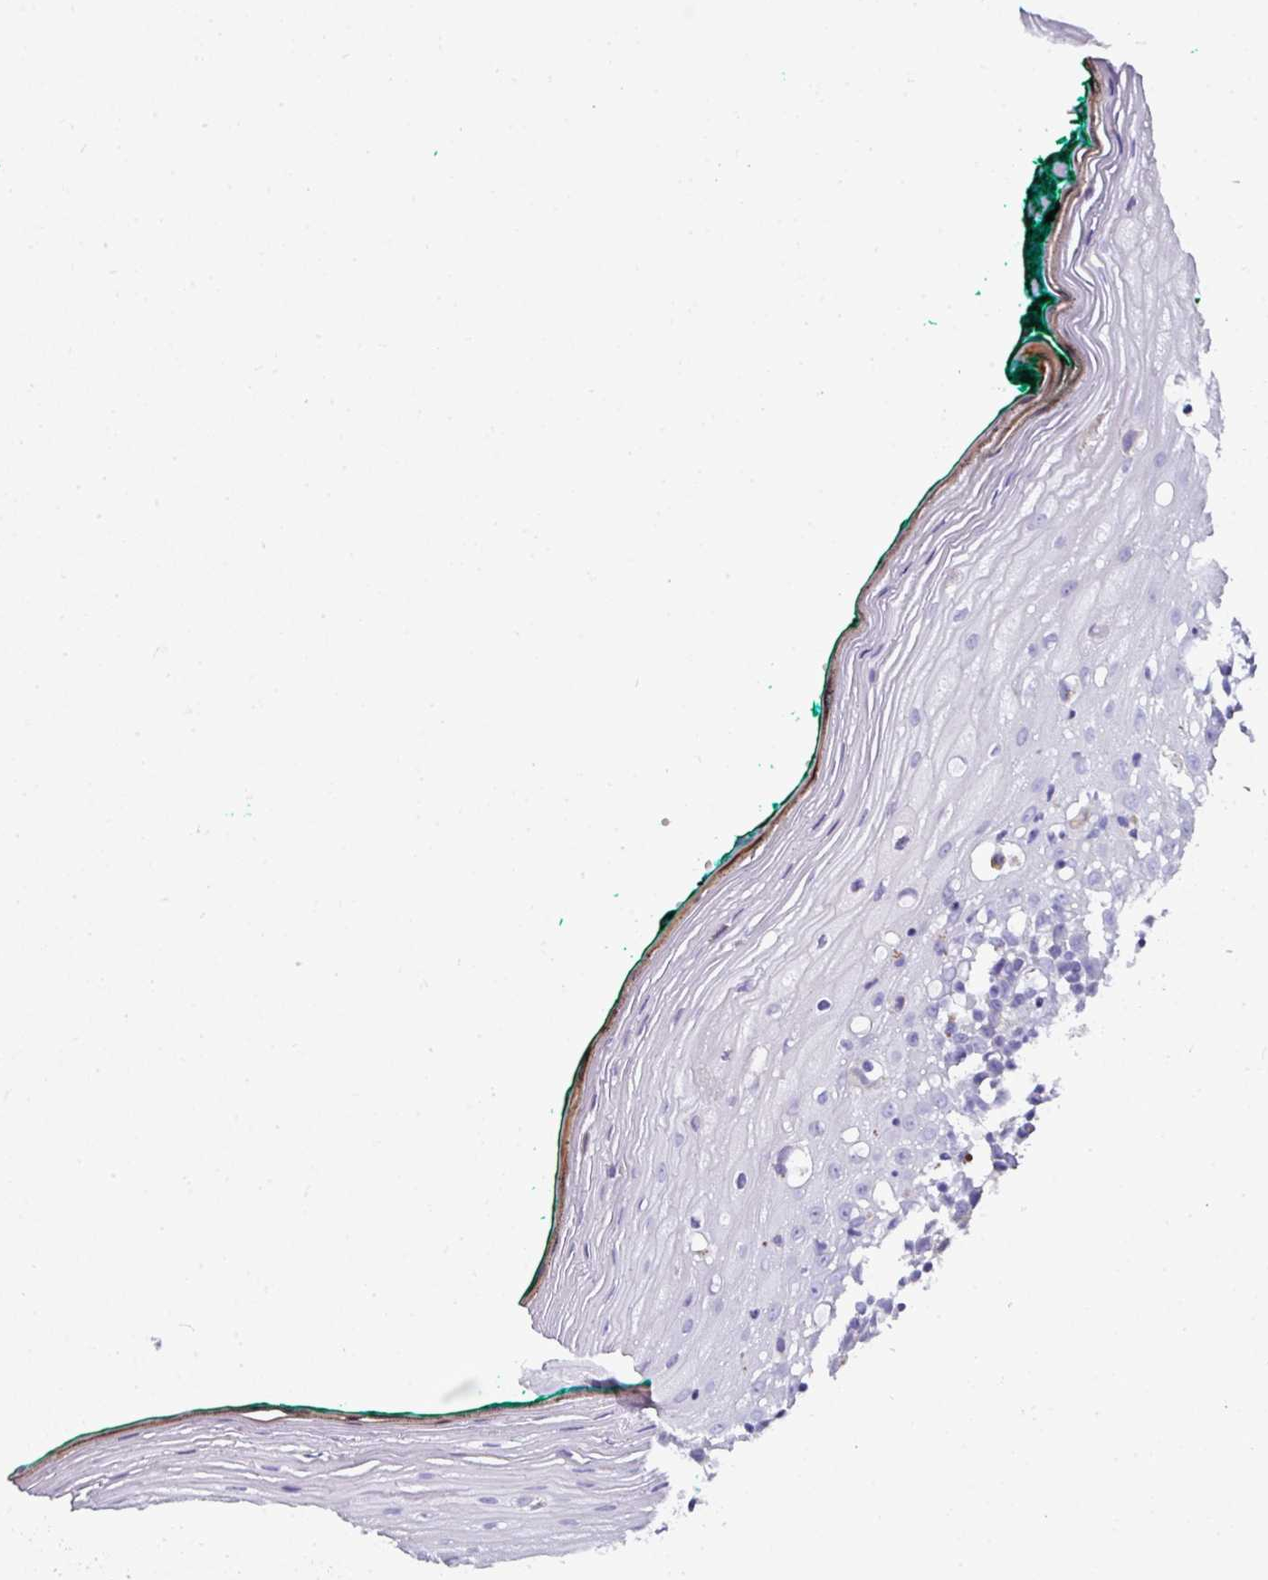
{"staining": {"intensity": "negative", "quantity": "none", "location": "none"}, "tissue": "oral mucosa", "cell_type": "Squamous epithelial cells", "image_type": "normal", "snomed": [{"axis": "morphology", "description": "Normal tissue, NOS"}, {"axis": "topography", "description": "Oral tissue"}], "caption": "High magnification brightfield microscopy of normal oral mucosa stained with DAB (brown) and counterstained with hematoxylin (blue): squamous epithelial cells show no significant staining.", "gene": "NAPSA", "patient": {"sex": "female", "age": 83}}